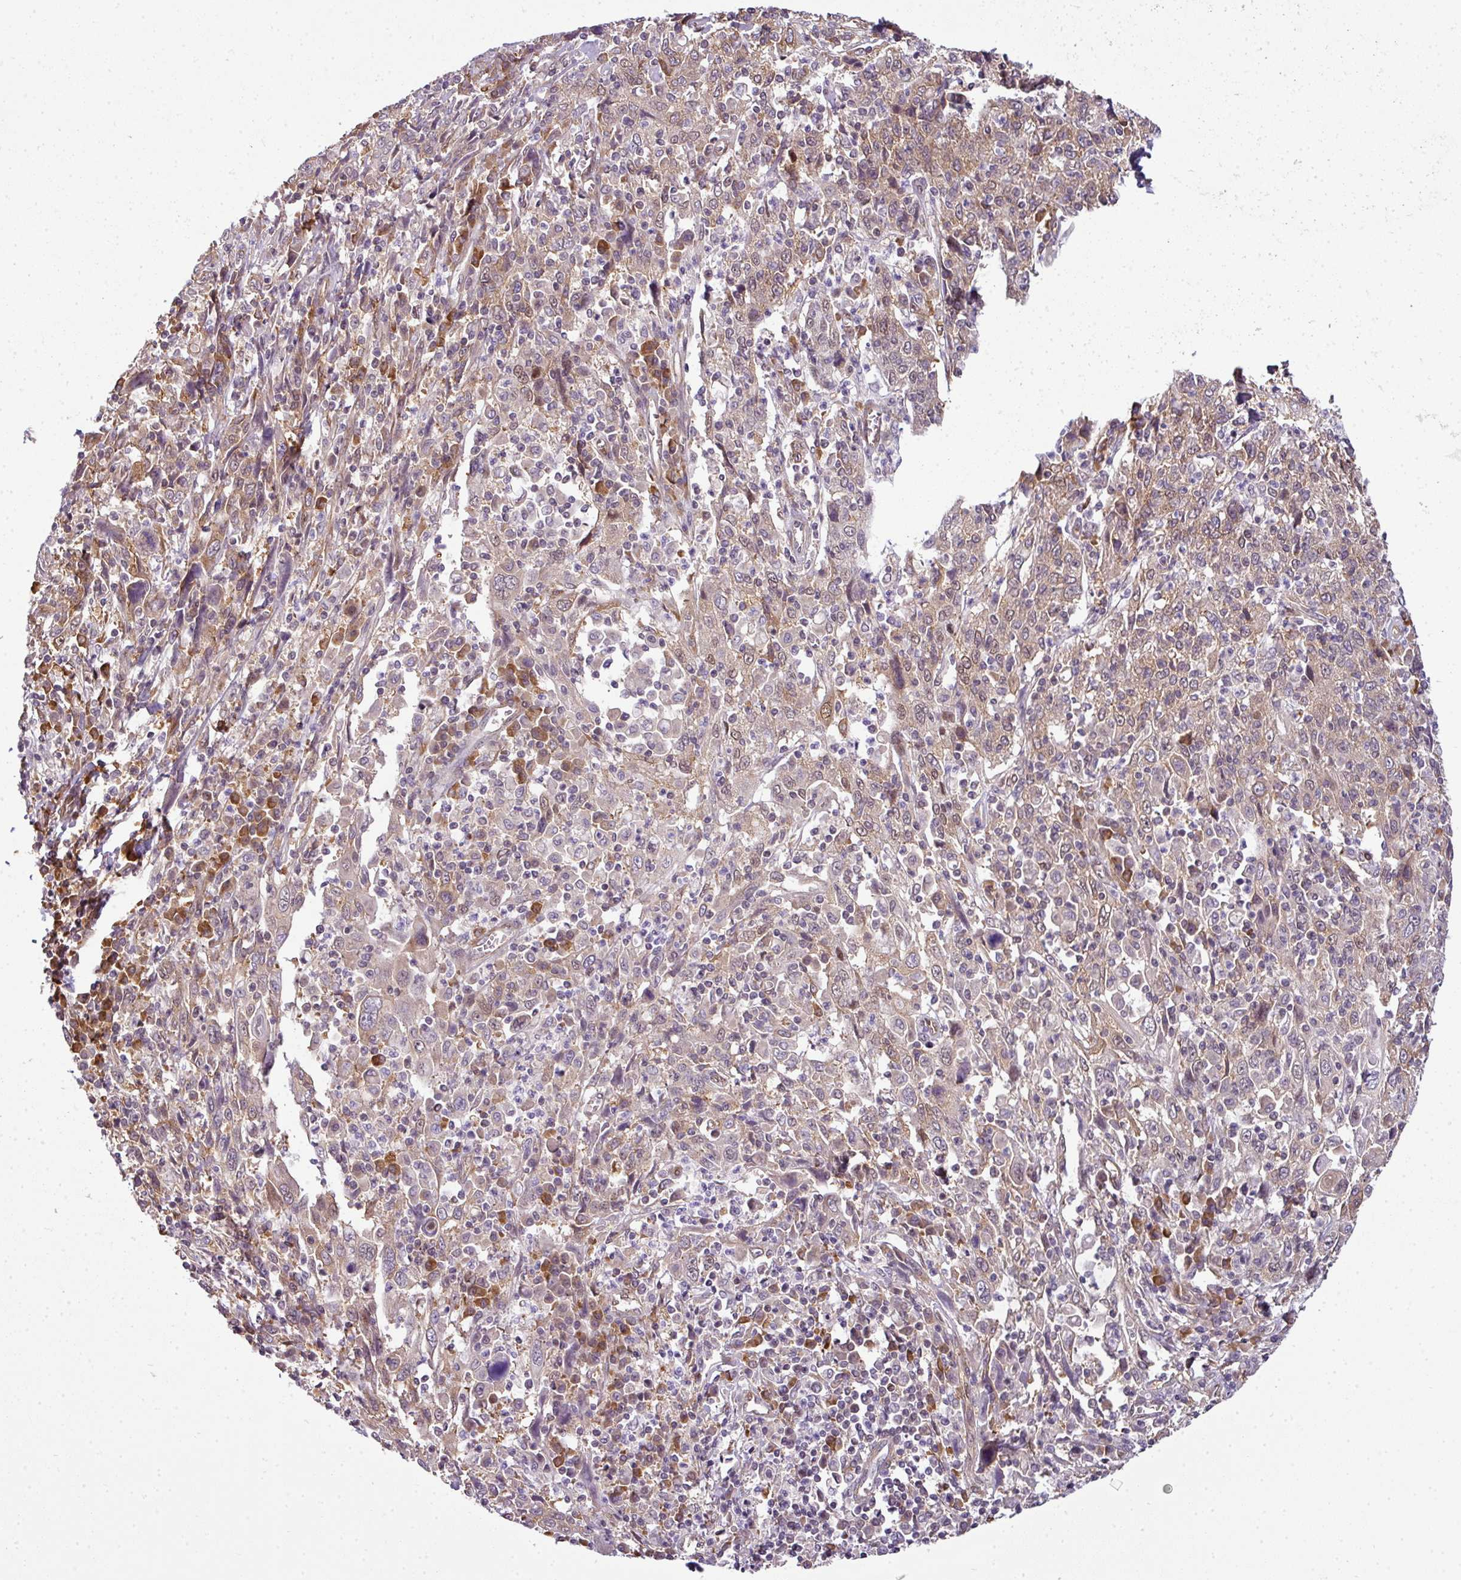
{"staining": {"intensity": "weak", "quantity": ">75%", "location": "cytoplasmic/membranous"}, "tissue": "cervical cancer", "cell_type": "Tumor cells", "image_type": "cancer", "snomed": [{"axis": "morphology", "description": "Squamous cell carcinoma, NOS"}, {"axis": "topography", "description": "Cervix"}], "caption": "A photomicrograph of cervical cancer stained for a protein demonstrates weak cytoplasmic/membranous brown staining in tumor cells.", "gene": "RBM4B", "patient": {"sex": "female", "age": 46}}